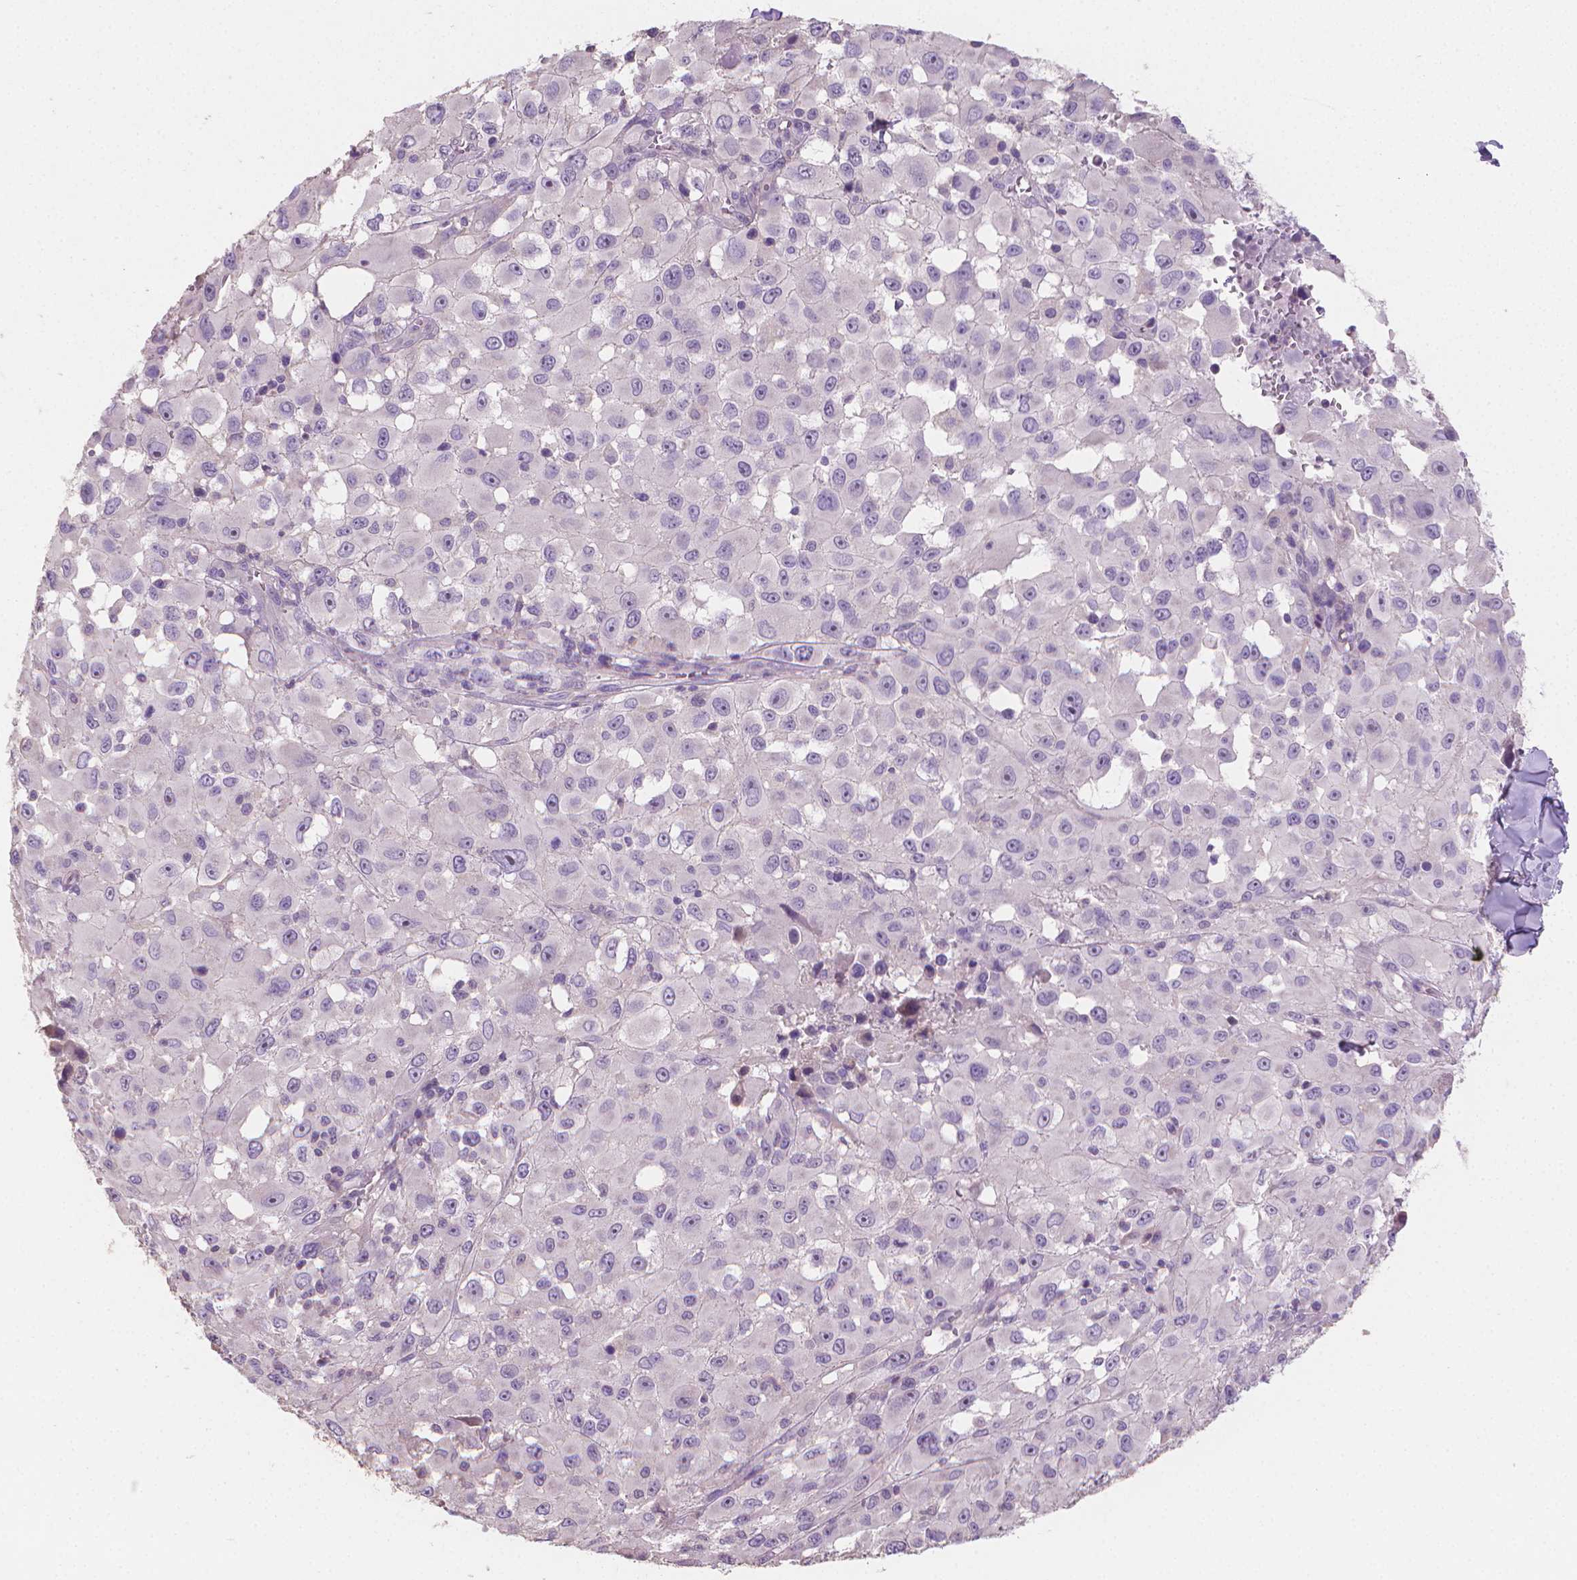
{"staining": {"intensity": "negative", "quantity": "none", "location": "none"}, "tissue": "melanoma", "cell_type": "Tumor cells", "image_type": "cancer", "snomed": [{"axis": "morphology", "description": "Malignant melanoma, Metastatic site"}, {"axis": "topography", "description": "Lymph node"}], "caption": "The photomicrograph demonstrates no significant staining in tumor cells of melanoma. (Brightfield microscopy of DAB immunohistochemistry (IHC) at high magnification).", "gene": "CATIP", "patient": {"sex": "male", "age": 50}}